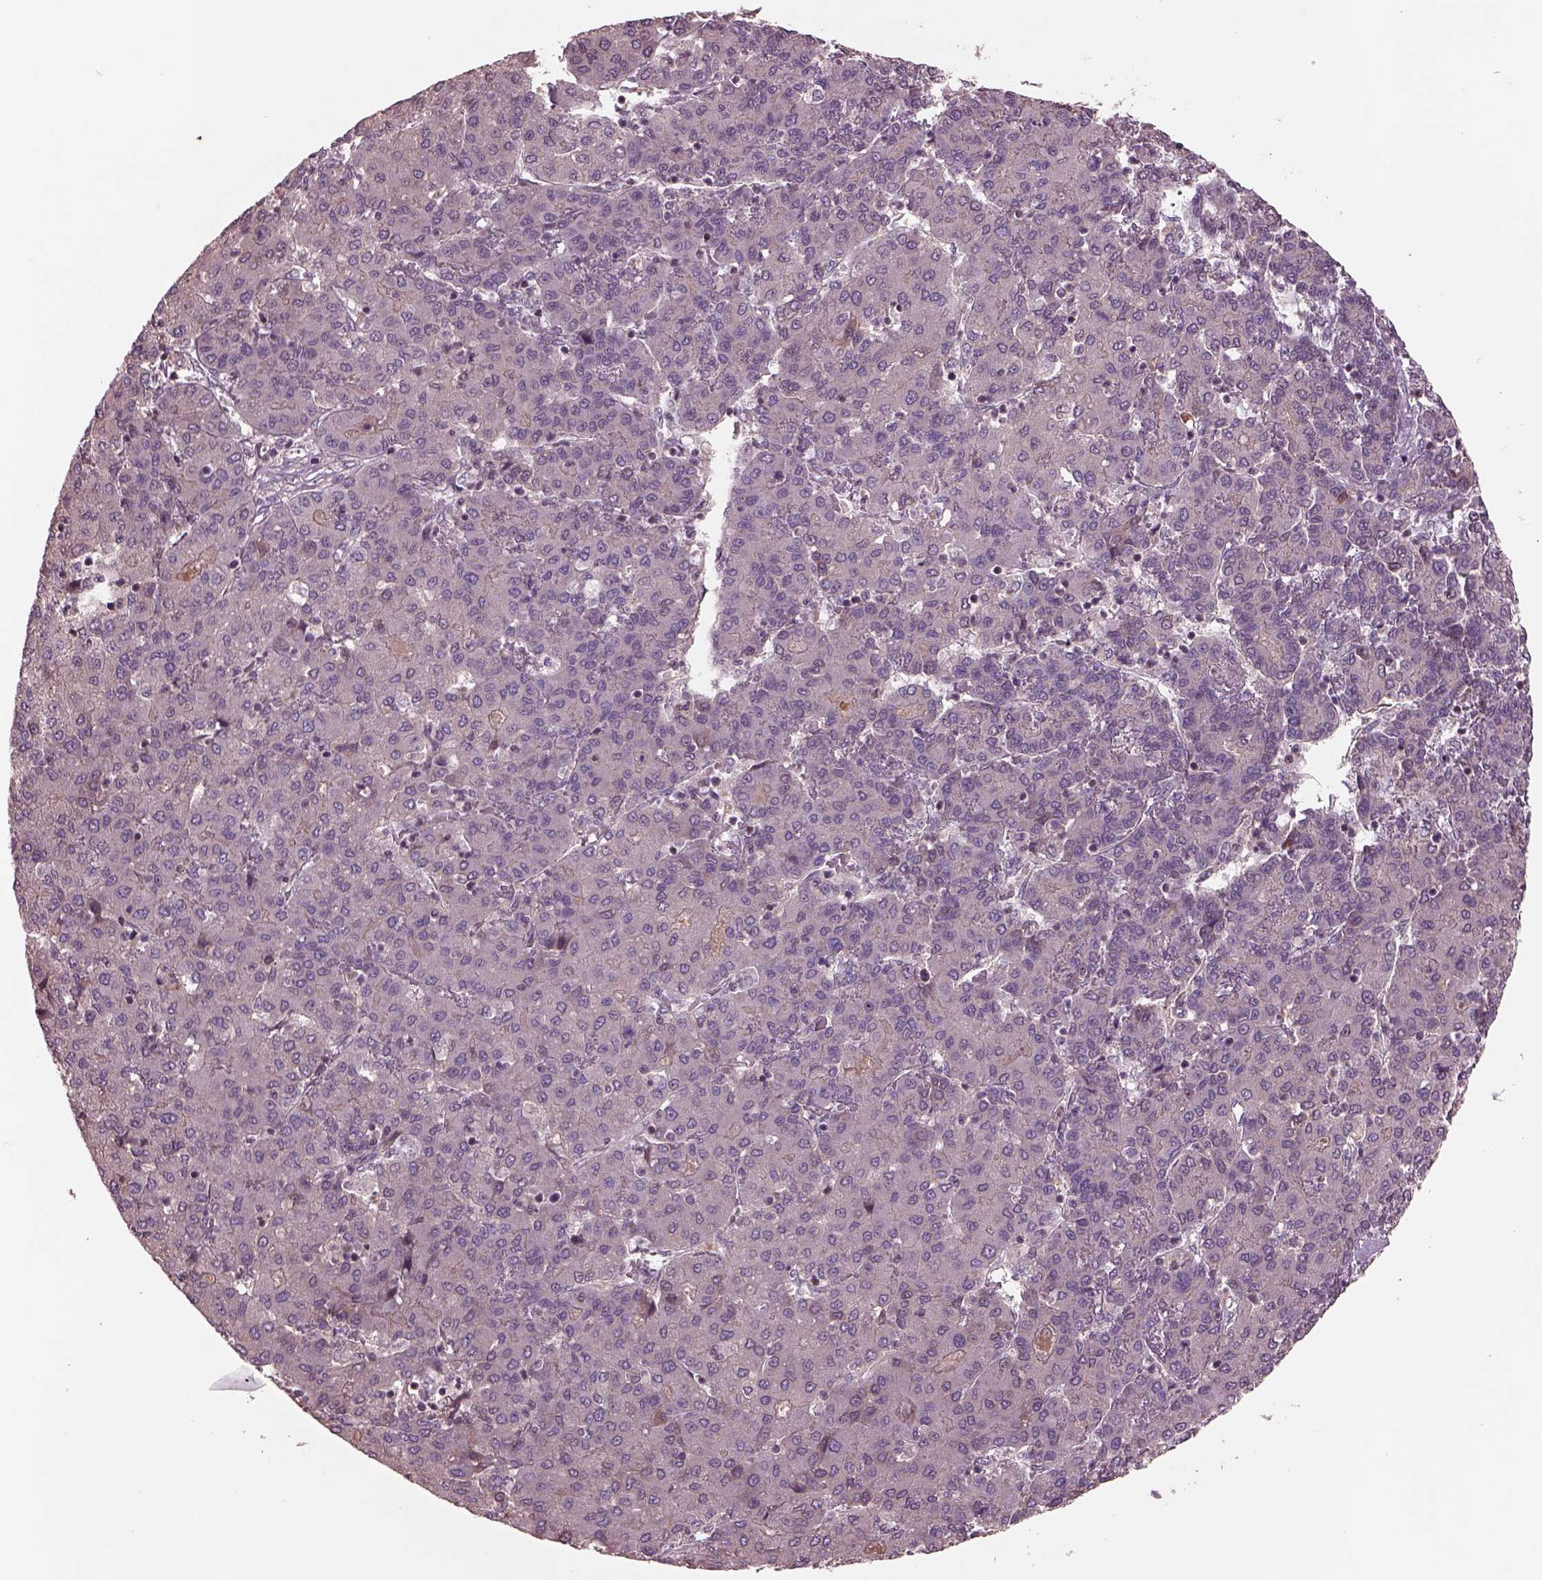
{"staining": {"intensity": "negative", "quantity": "none", "location": "none"}, "tissue": "liver cancer", "cell_type": "Tumor cells", "image_type": "cancer", "snomed": [{"axis": "morphology", "description": "Carcinoma, Hepatocellular, NOS"}, {"axis": "topography", "description": "Liver"}], "caption": "Liver cancer stained for a protein using immunohistochemistry reveals no staining tumor cells.", "gene": "PTX4", "patient": {"sex": "male", "age": 65}}